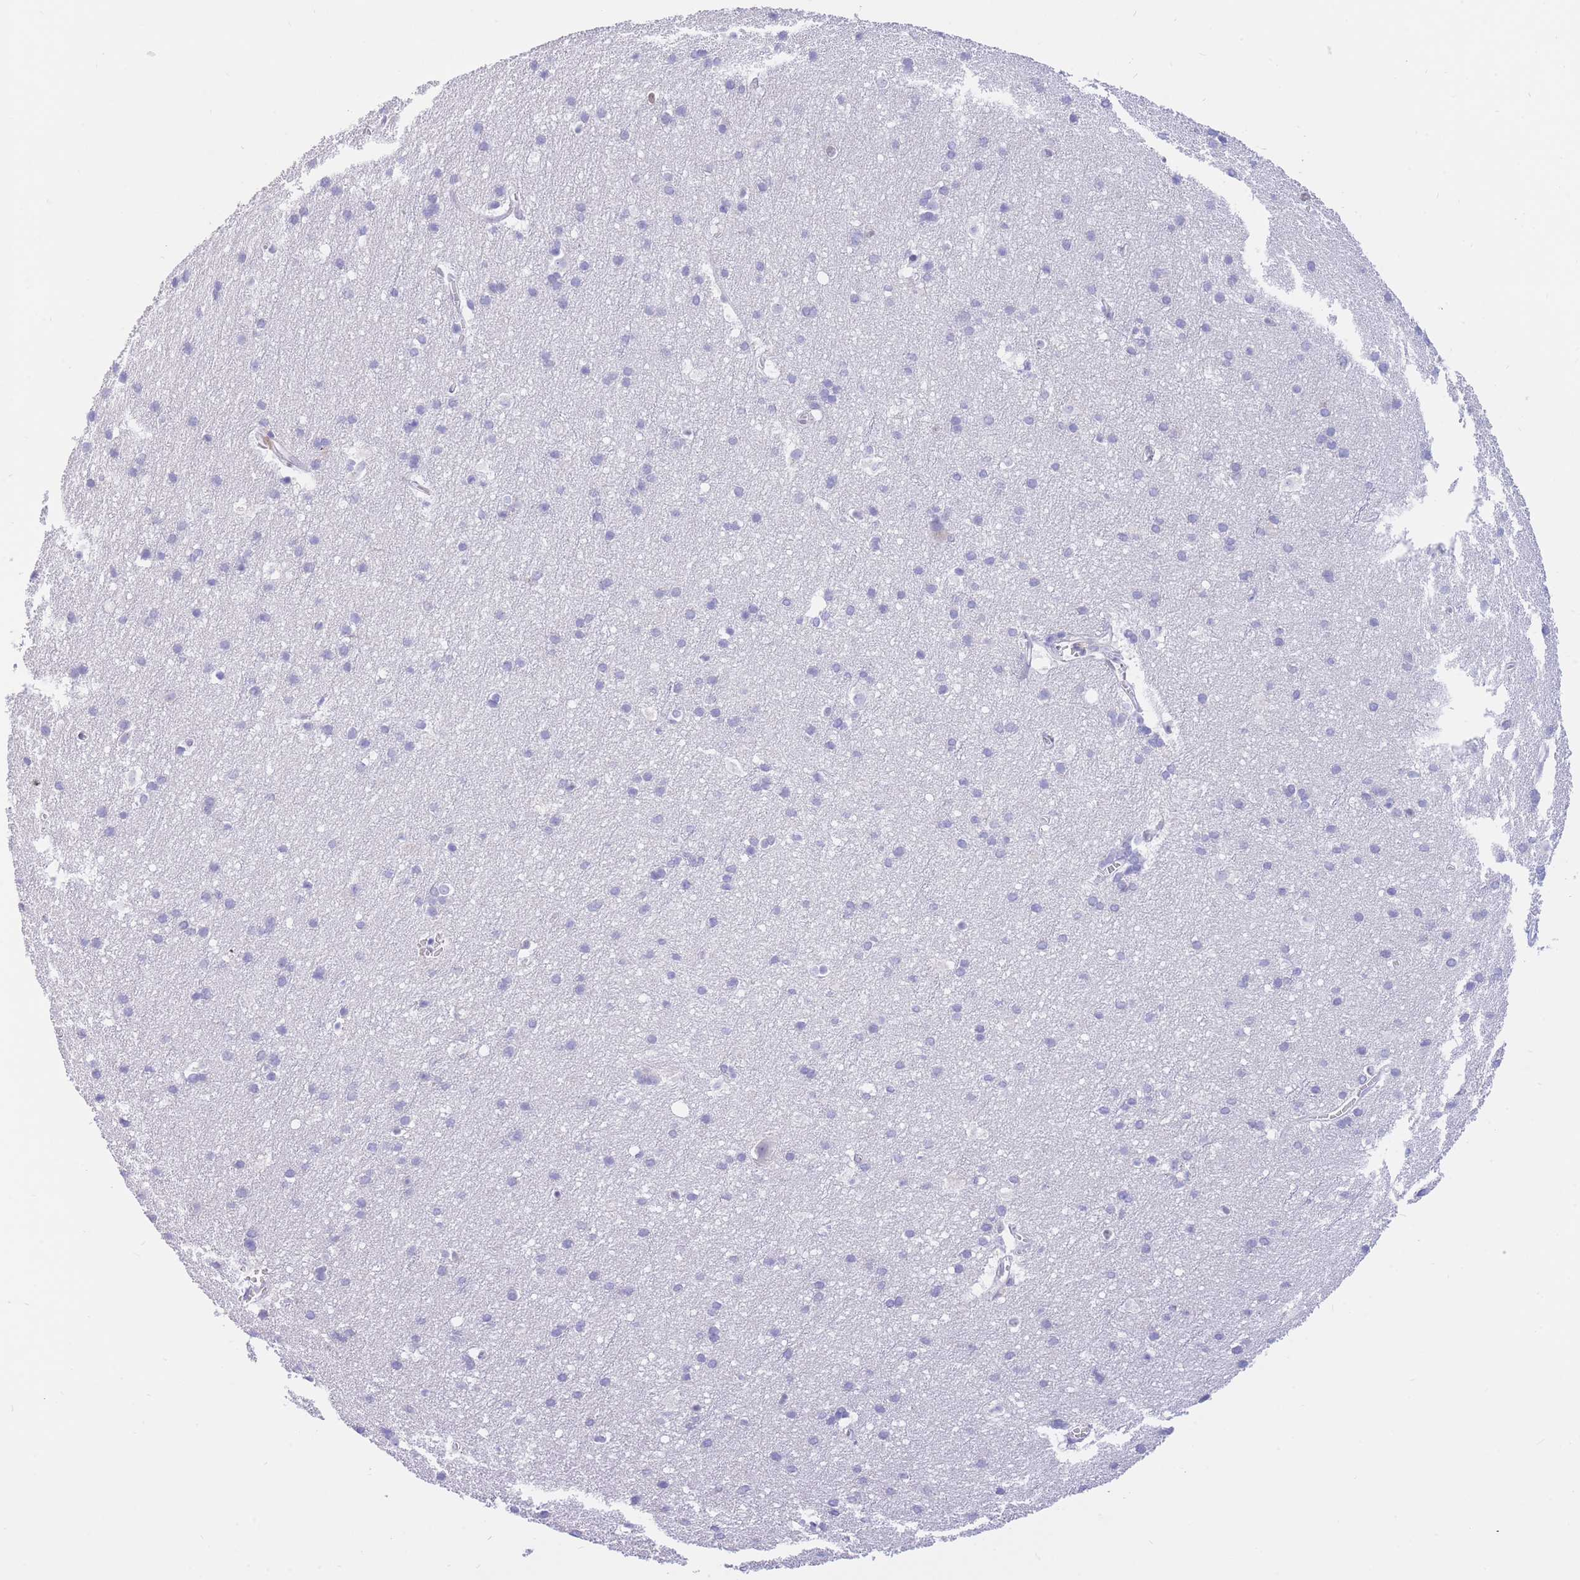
{"staining": {"intensity": "weak", "quantity": "<25%", "location": "cytoplasmic/membranous"}, "tissue": "cerebral cortex", "cell_type": "Endothelial cells", "image_type": "normal", "snomed": [{"axis": "morphology", "description": "Normal tissue, NOS"}, {"axis": "topography", "description": "Cerebral cortex"}], "caption": "The micrograph exhibits no staining of endothelial cells in benign cerebral cortex. Nuclei are stained in blue.", "gene": "HMGN1", "patient": {"sex": "male", "age": 54}}